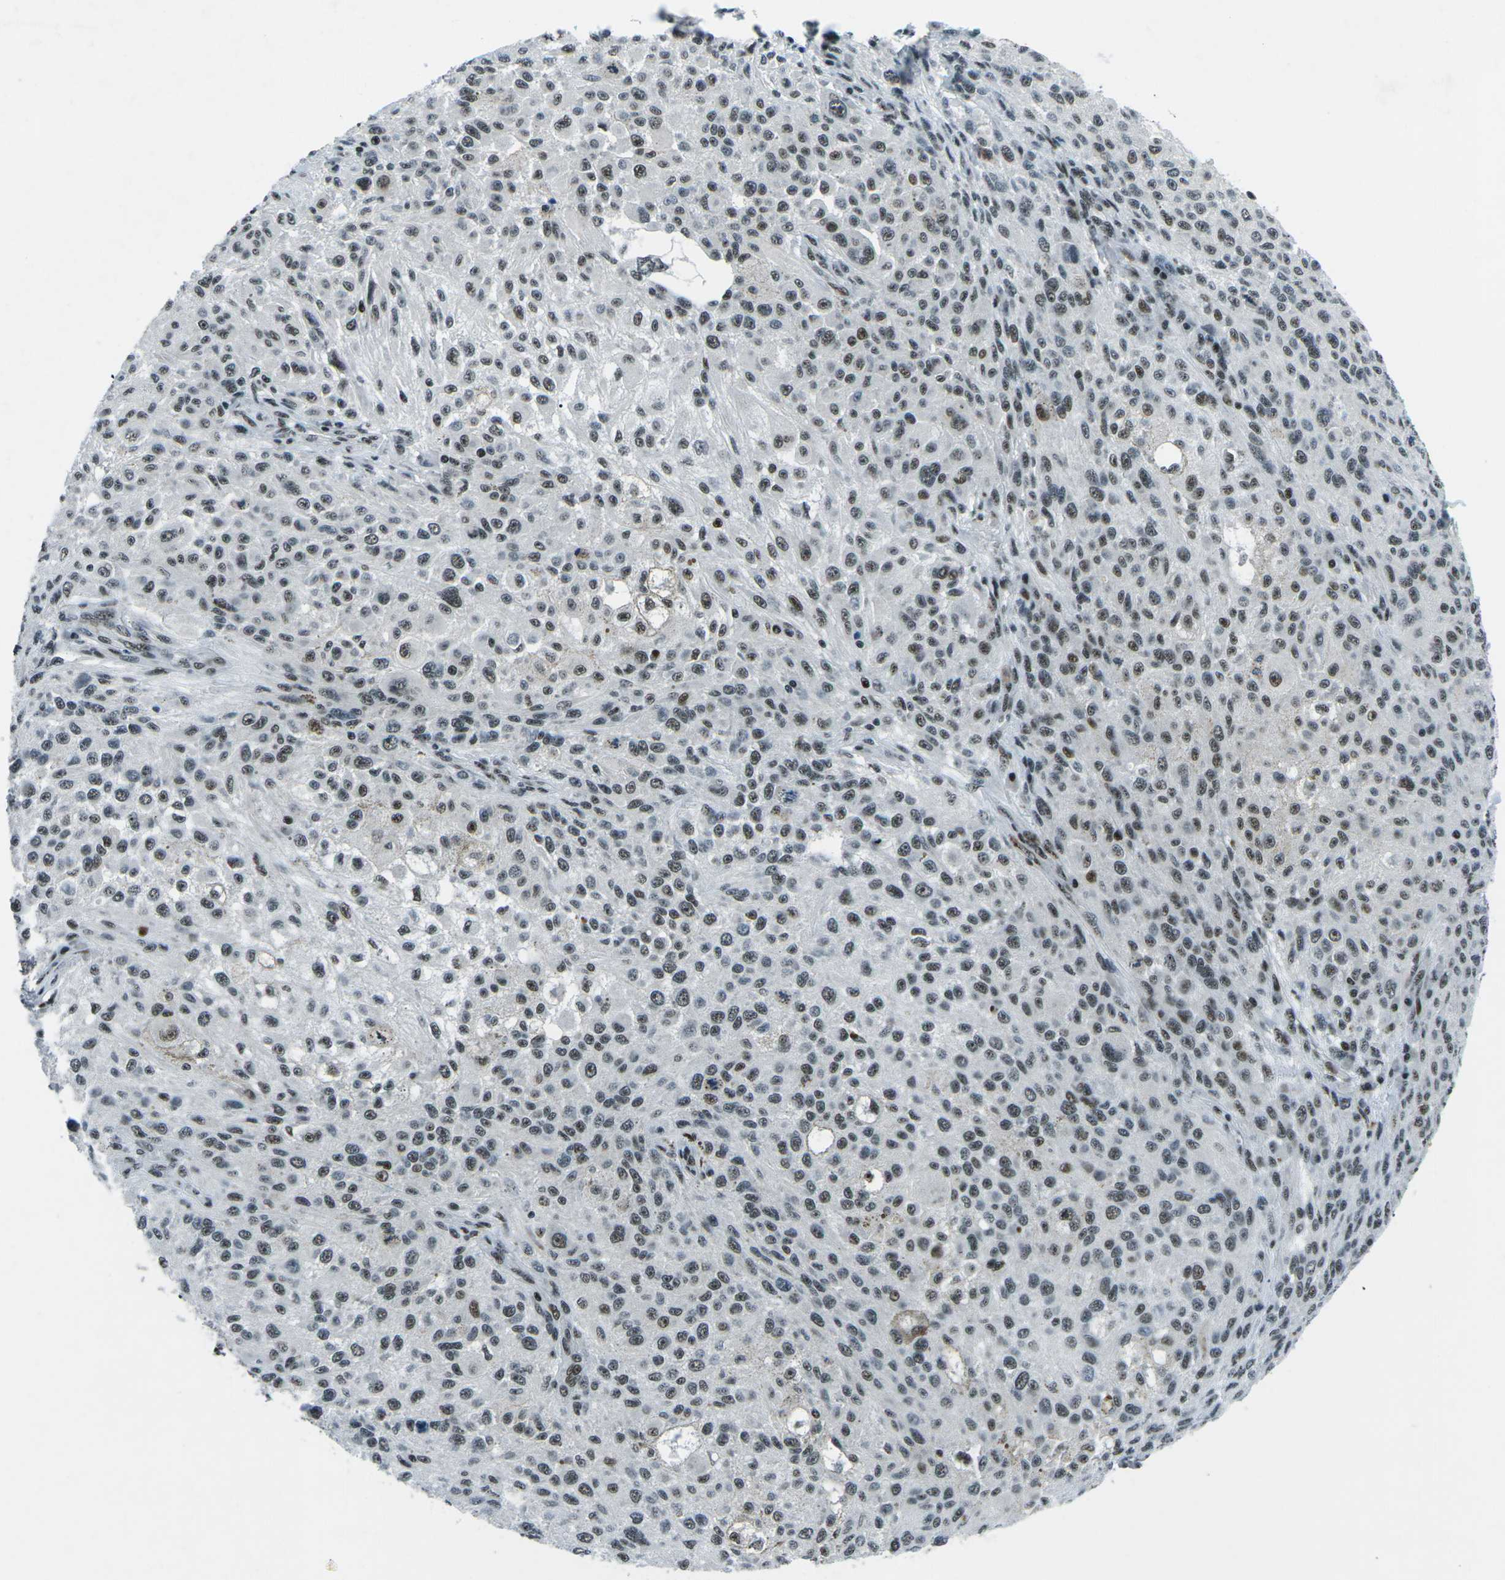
{"staining": {"intensity": "moderate", "quantity": ">75%", "location": "nuclear"}, "tissue": "melanoma", "cell_type": "Tumor cells", "image_type": "cancer", "snomed": [{"axis": "morphology", "description": "Necrosis, NOS"}, {"axis": "morphology", "description": "Malignant melanoma, NOS"}, {"axis": "topography", "description": "Skin"}], "caption": "Melanoma stained with a brown dye demonstrates moderate nuclear positive staining in about >75% of tumor cells.", "gene": "RBL2", "patient": {"sex": "female", "age": 87}}